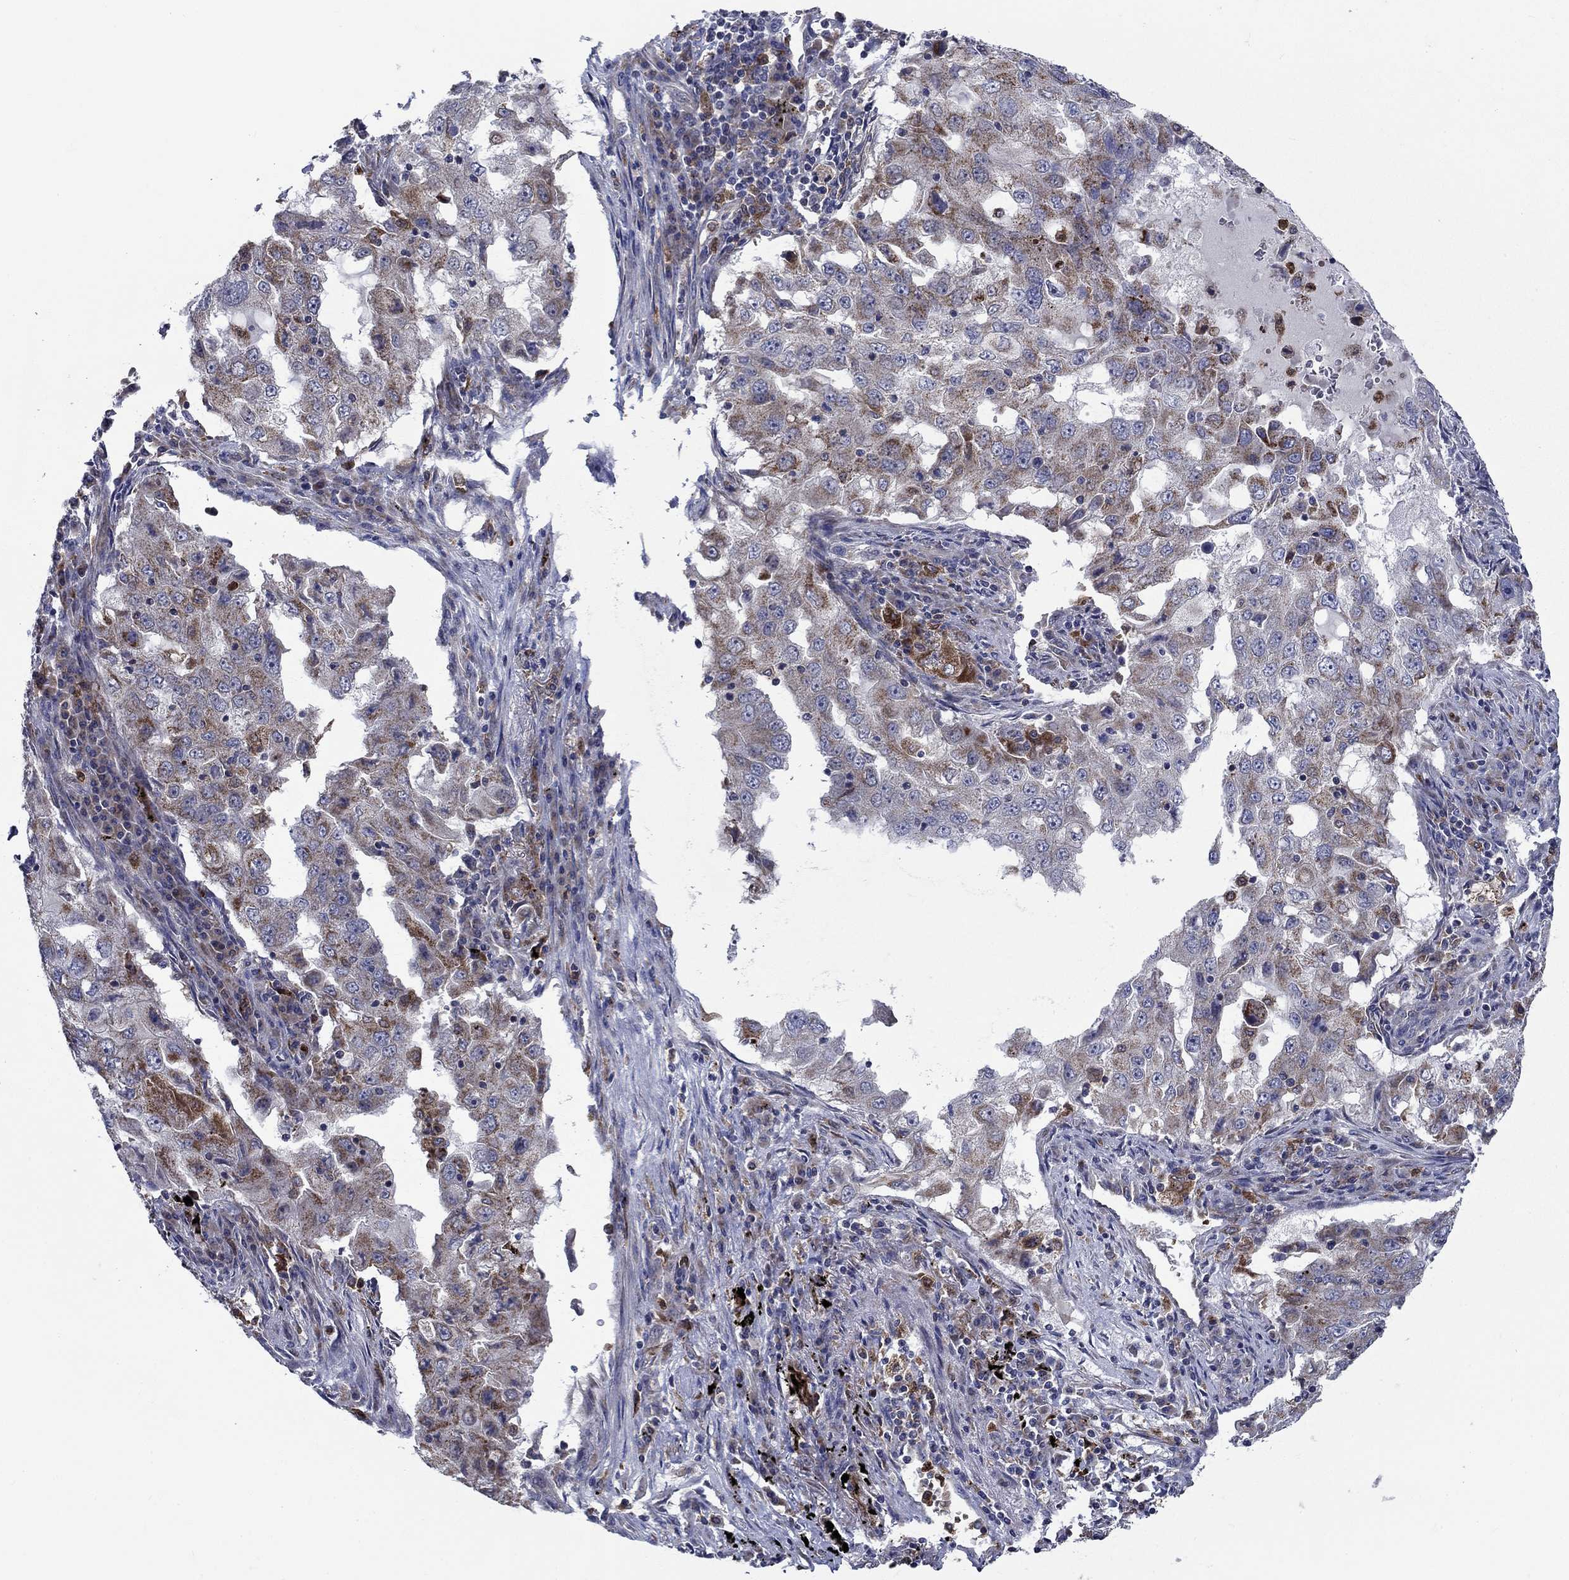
{"staining": {"intensity": "moderate", "quantity": "<25%", "location": "cytoplasmic/membranous"}, "tissue": "lung cancer", "cell_type": "Tumor cells", "image_type": "cancer", "snomed": [{"axis": "morphology", "description": "Adenocarcinoma, NOS"}, {"axis": "topography", "description": "Lung"}], "caption": "Immunohistochemistry histopathology image of neoplastic tissue: lung cancer (adenocarcinoma) stained using immunohistochemistry (IHC) exhibits low levels of moderate protein expression localized specifically in the cytoplasmic/membranous of tumor cells, appearing as a cytoplasmic/membranous brown color.", "gene": "RNF19B", "patient": {"sex": "female", "age": 61}}